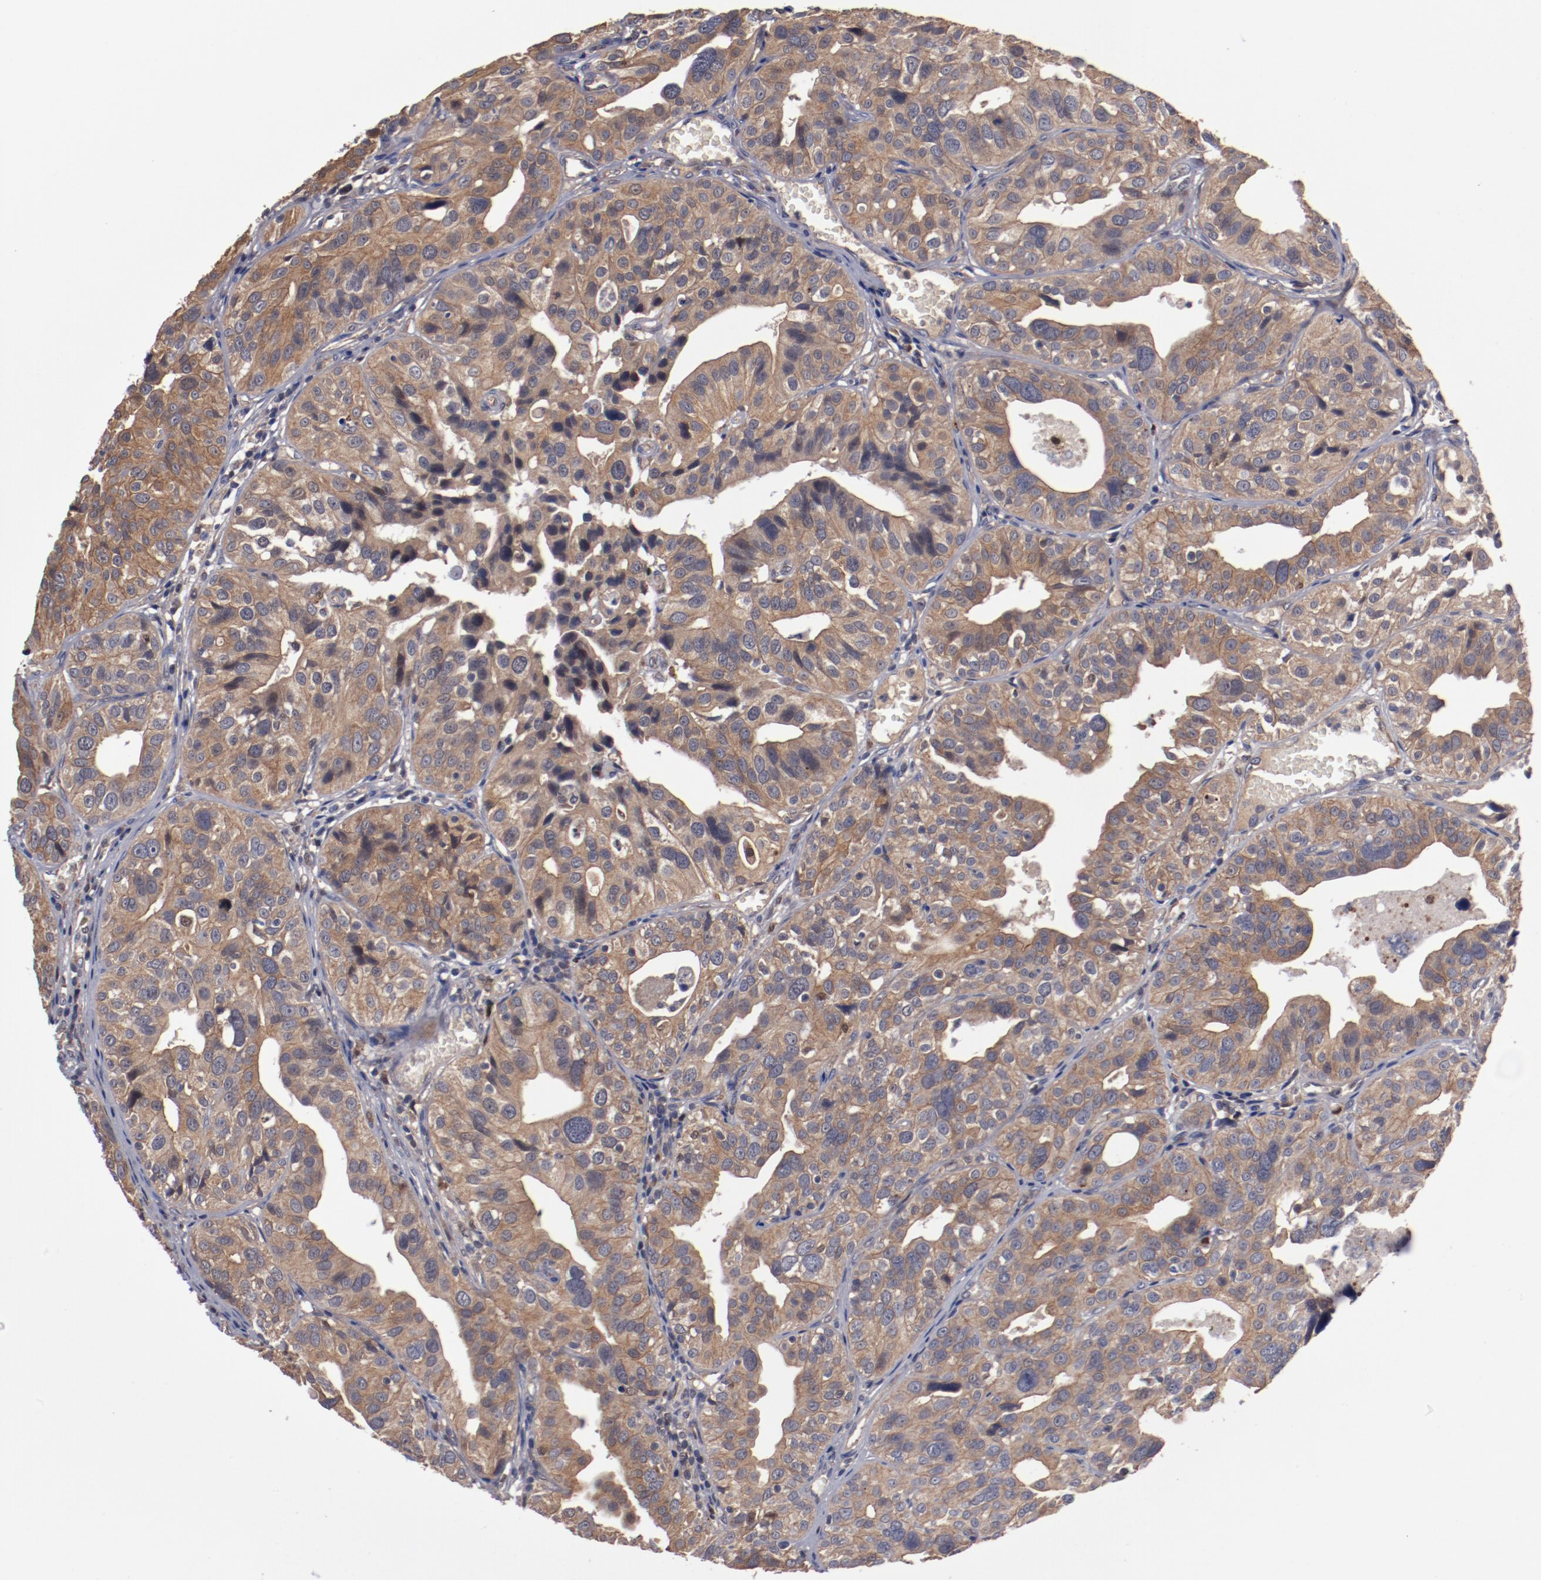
{"staining": {"intensity": "moderate", "quantity": ">75%", "location": "cytoplasmic/membranous"}, "tissue": "urothelial cancer", "cell_type": "Tumor cells", "image_type": "cancer", "snomed": [{"axis": "morphology", "description": "Urothelial carcinoma, High grade"}, {"axis": "topography", "description": "Urinary bladder"}], "caption": "Immunohistochemistry (DAB) staining of urothelial cancer displays moderate cytoplasmic/membranous protein positivity in approximately >75% of tumor cells.", "gene": "DNAAF2", "patient": {"sex": "male", "age": 56}}